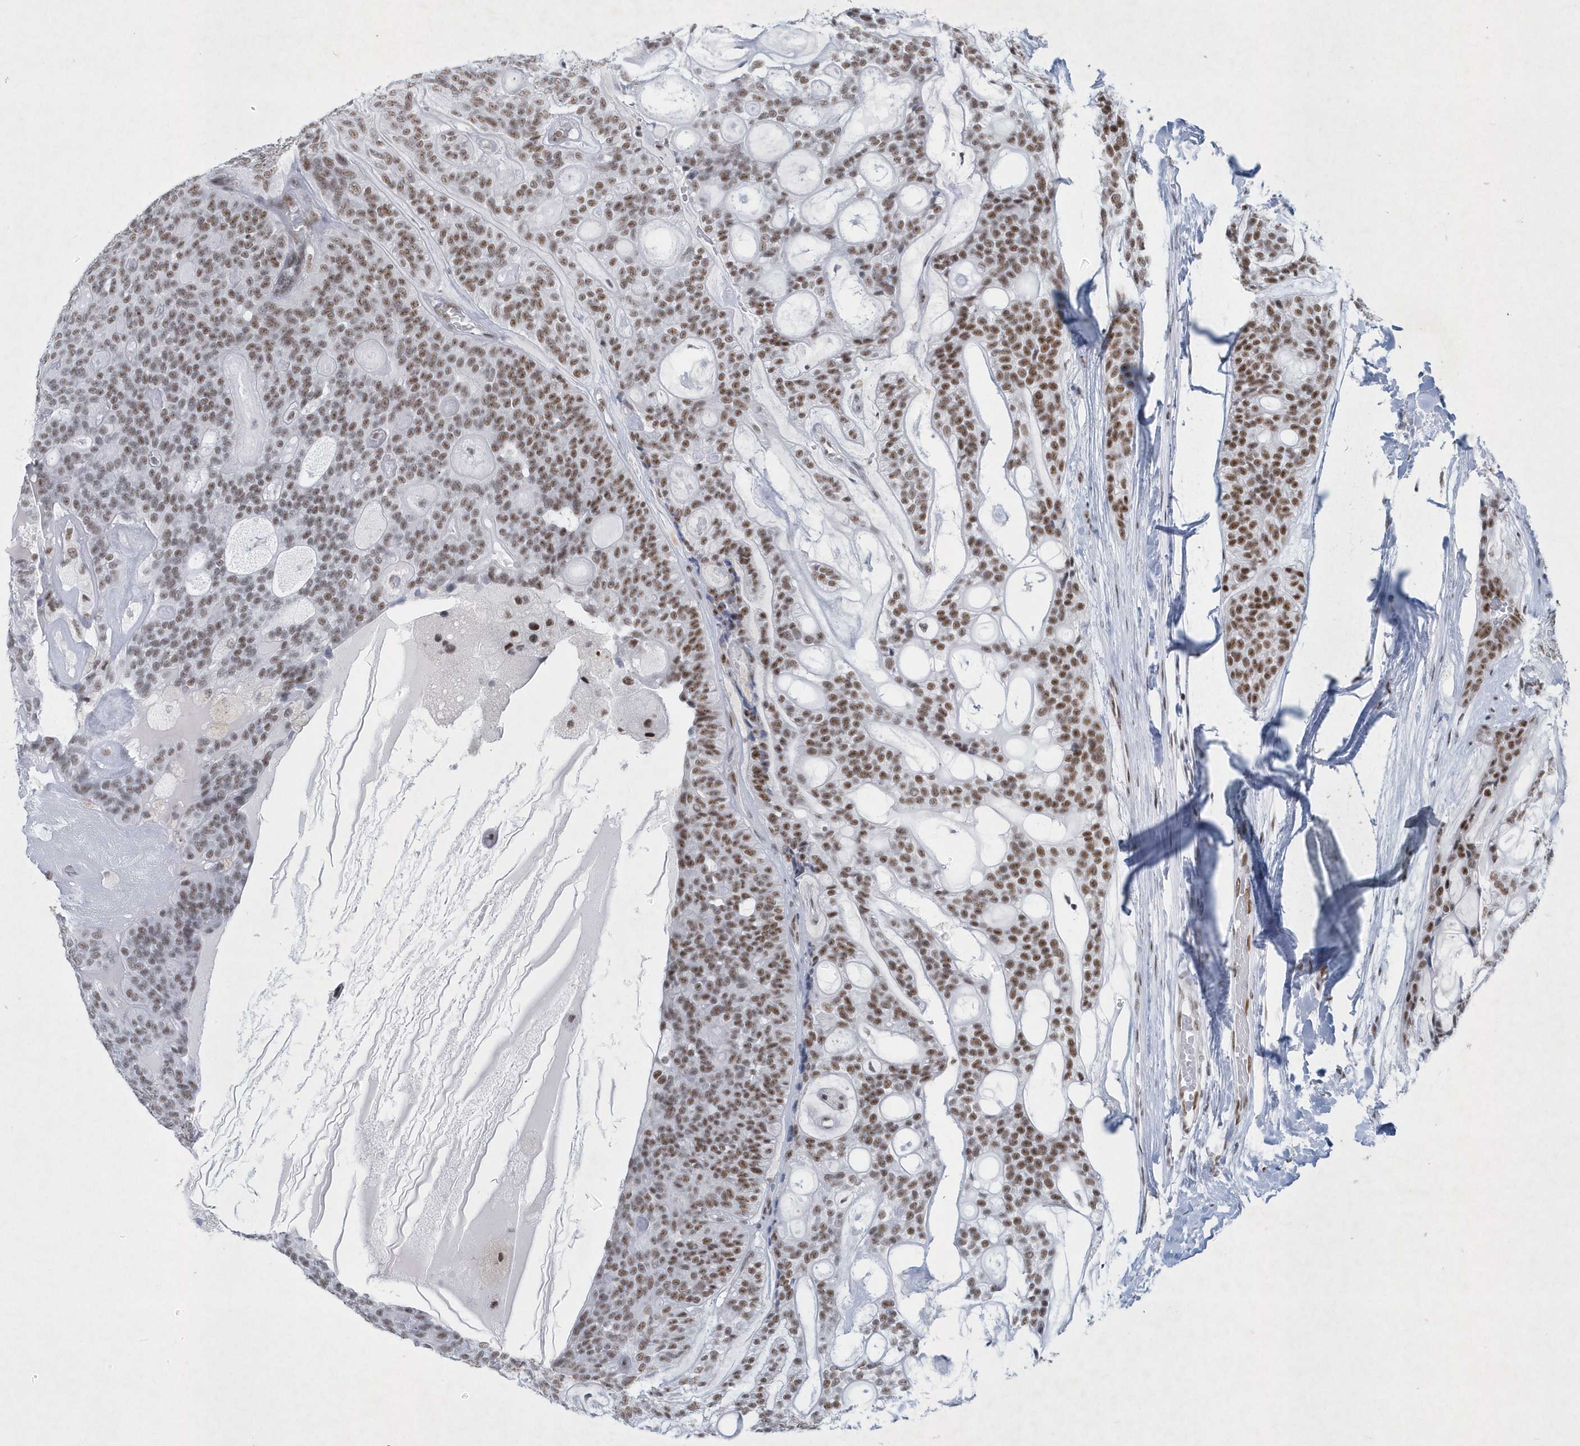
{"staining": {"intensity": "moderate", "quantity": ">75%", "location": "nuclear"}, "tissue": "head and neck cancer", "cell_type": "Tumor cells", "image_type": "cancer", "snomed": [{"axis": "morphology", "description": "Adenocarcinoma, NOS"}, {"axis": "topography", "description": "Head-Neck"}], "caption": "Head and neck cancer stained for a protein exhibits moderate nuclear positivity in tumor cells.", "gene": "DCLRE1A", "patient": {"sex": "male", "age": 66}}